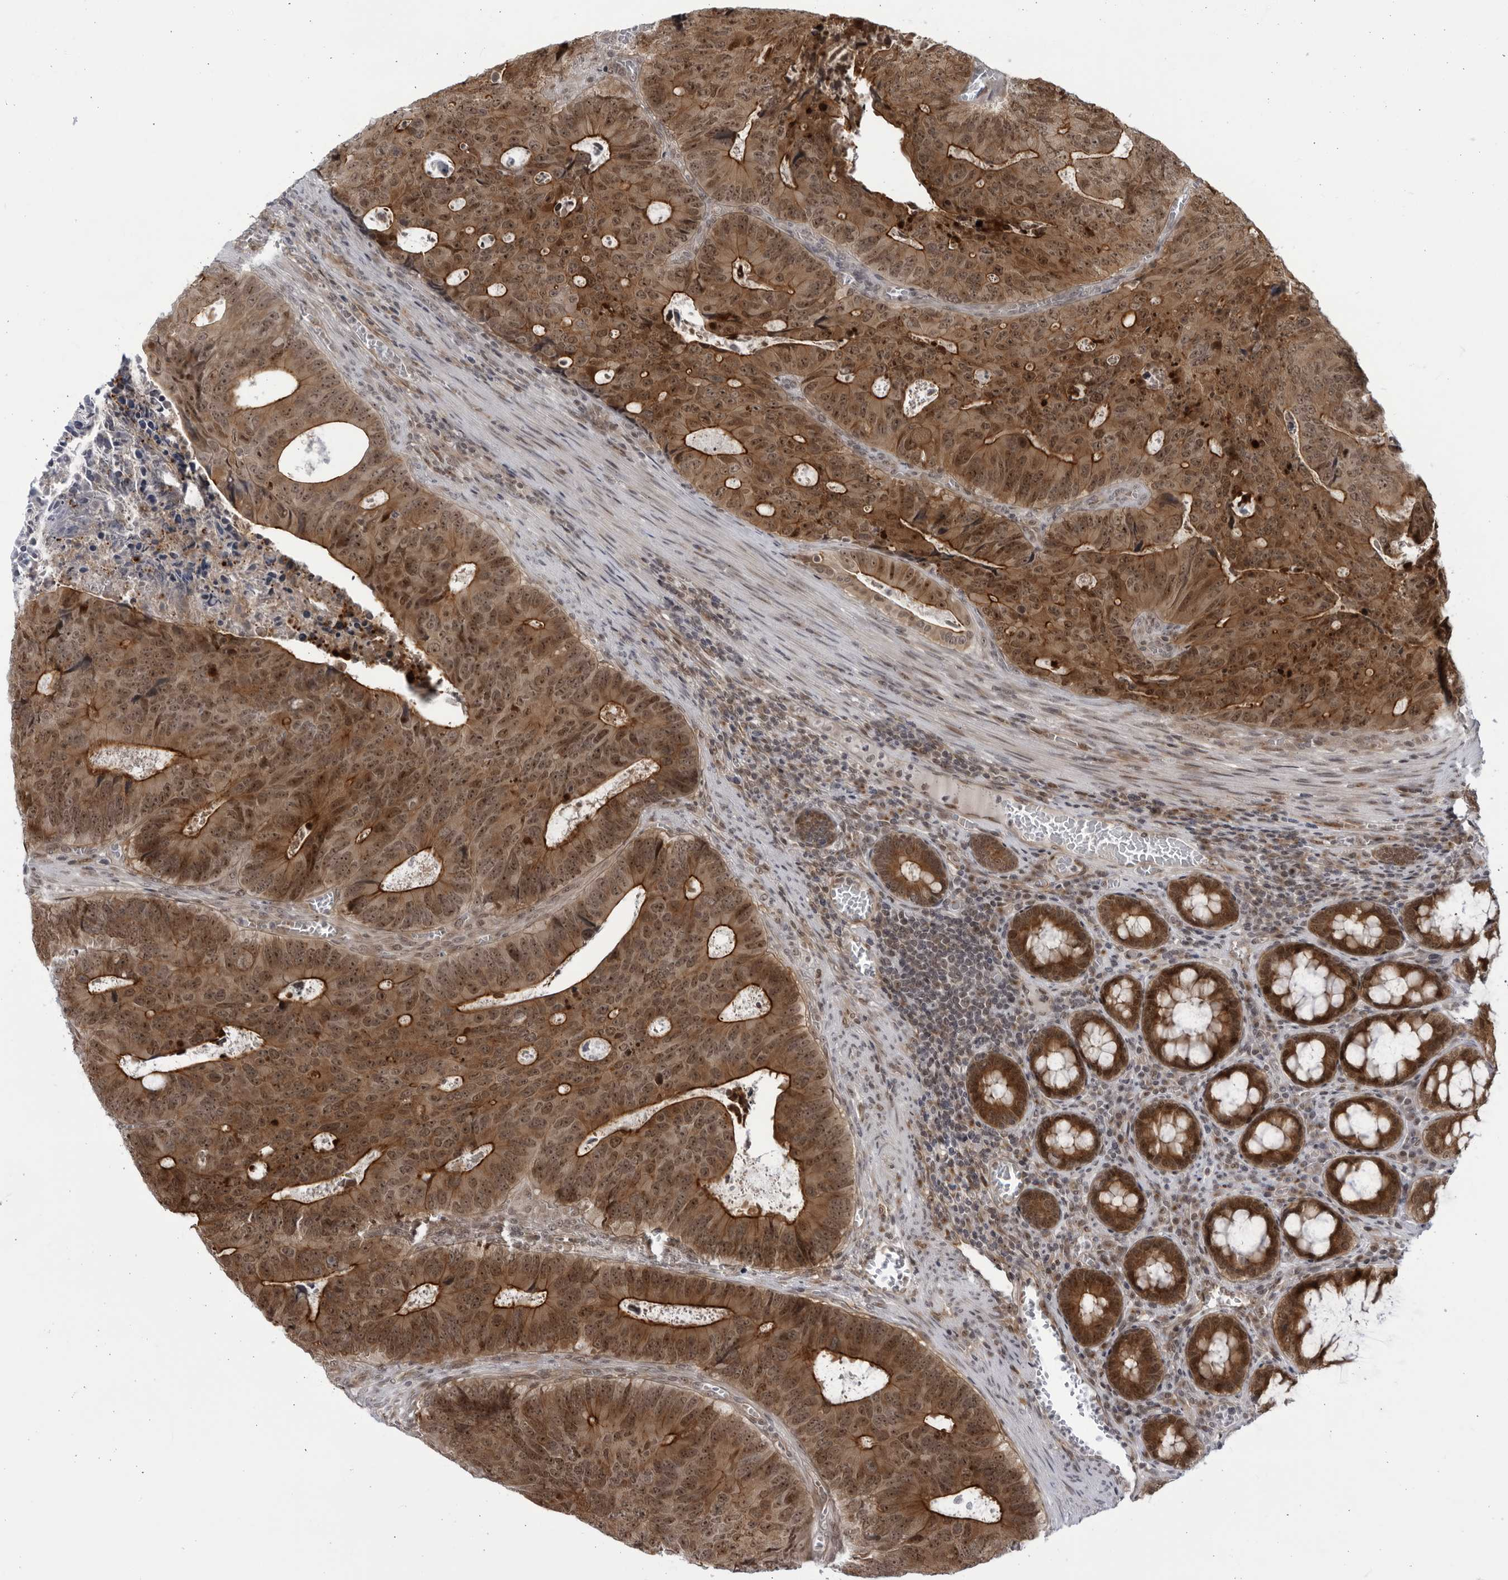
{"staining": {"intensity": "strong", "quantity": ">75%", "location": "cytoplasmic/membranous,nuclear"}, "tissue": "colorectal cancer", "cell_type": "Tumor cells", "image_type": "cancer", "snomed": [{"axis": "morphology", "description": "Adenocarcinoma, NOS"}, {"axis": "topography", "description": "Colon"}], "caption": "Protein expression analysis of human colorectal cancer reveals strong cytoplasmic/membranous and nuclear positivity in about >75% of tumor cells.", "gene": "ITGB3BP", "patient": {"sex": "male", "age": 87}}